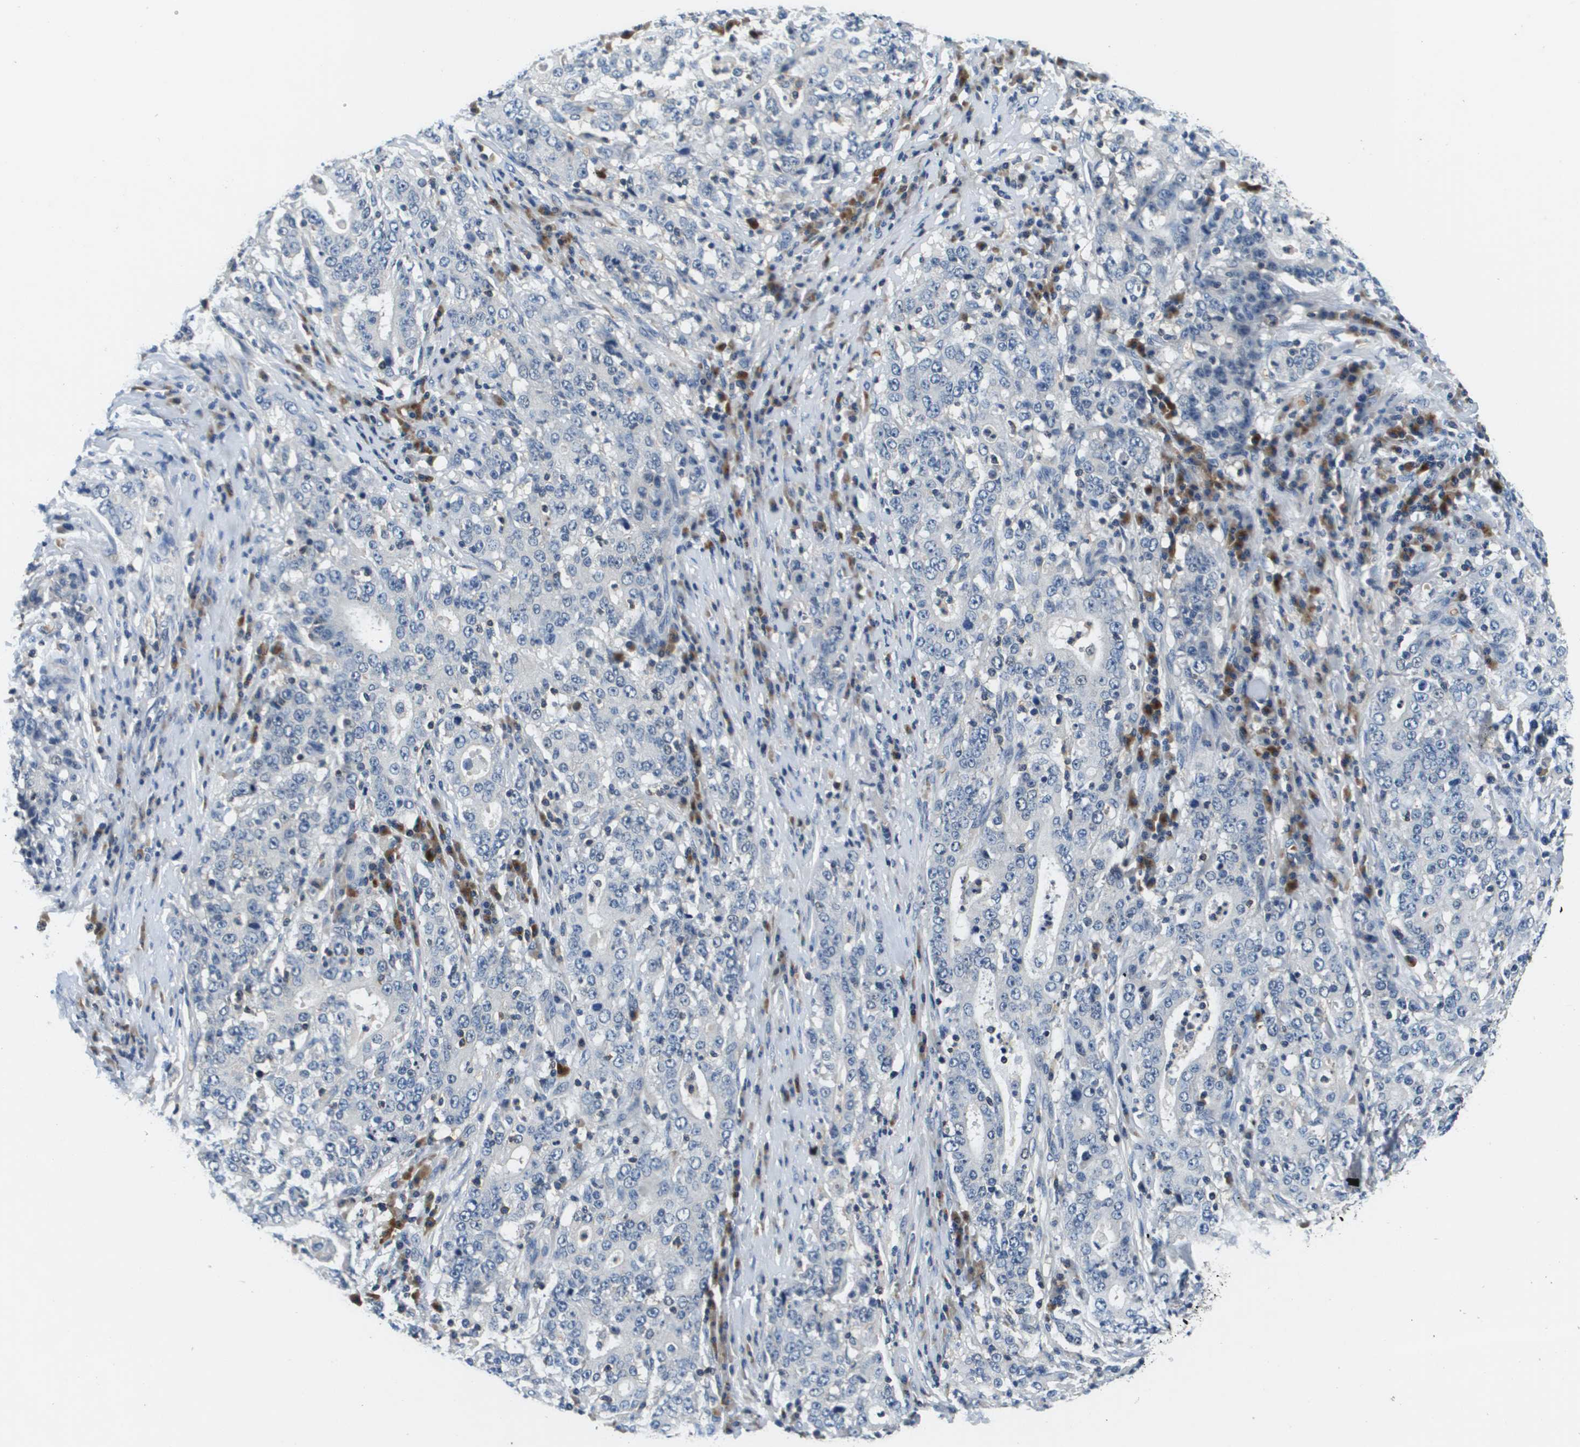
{"staining": {"intensity": "negative", "quantity": "none", "location": "none"}, "tissue": "stomach cancer", "cell_type": "Tumor cells", "image_type": "cancer", "snomed": [{"axis": "morphology", "description": "Normal tissue, NOS"}, {"axis": "morphology", "description": "Adenocarcinoma, NOS"}, {"axis": "topography", "description": "Stomach, upper"}, {"axis": "topography", "description": "Stomach"}], "caption": "Stomach cancer (adenocarcinoma) stained for a protein using immunohistochemistry shows no positivity tumor cells.", "gene": "KCNQ5", "patient": {"sex": "male", "age": 59}}